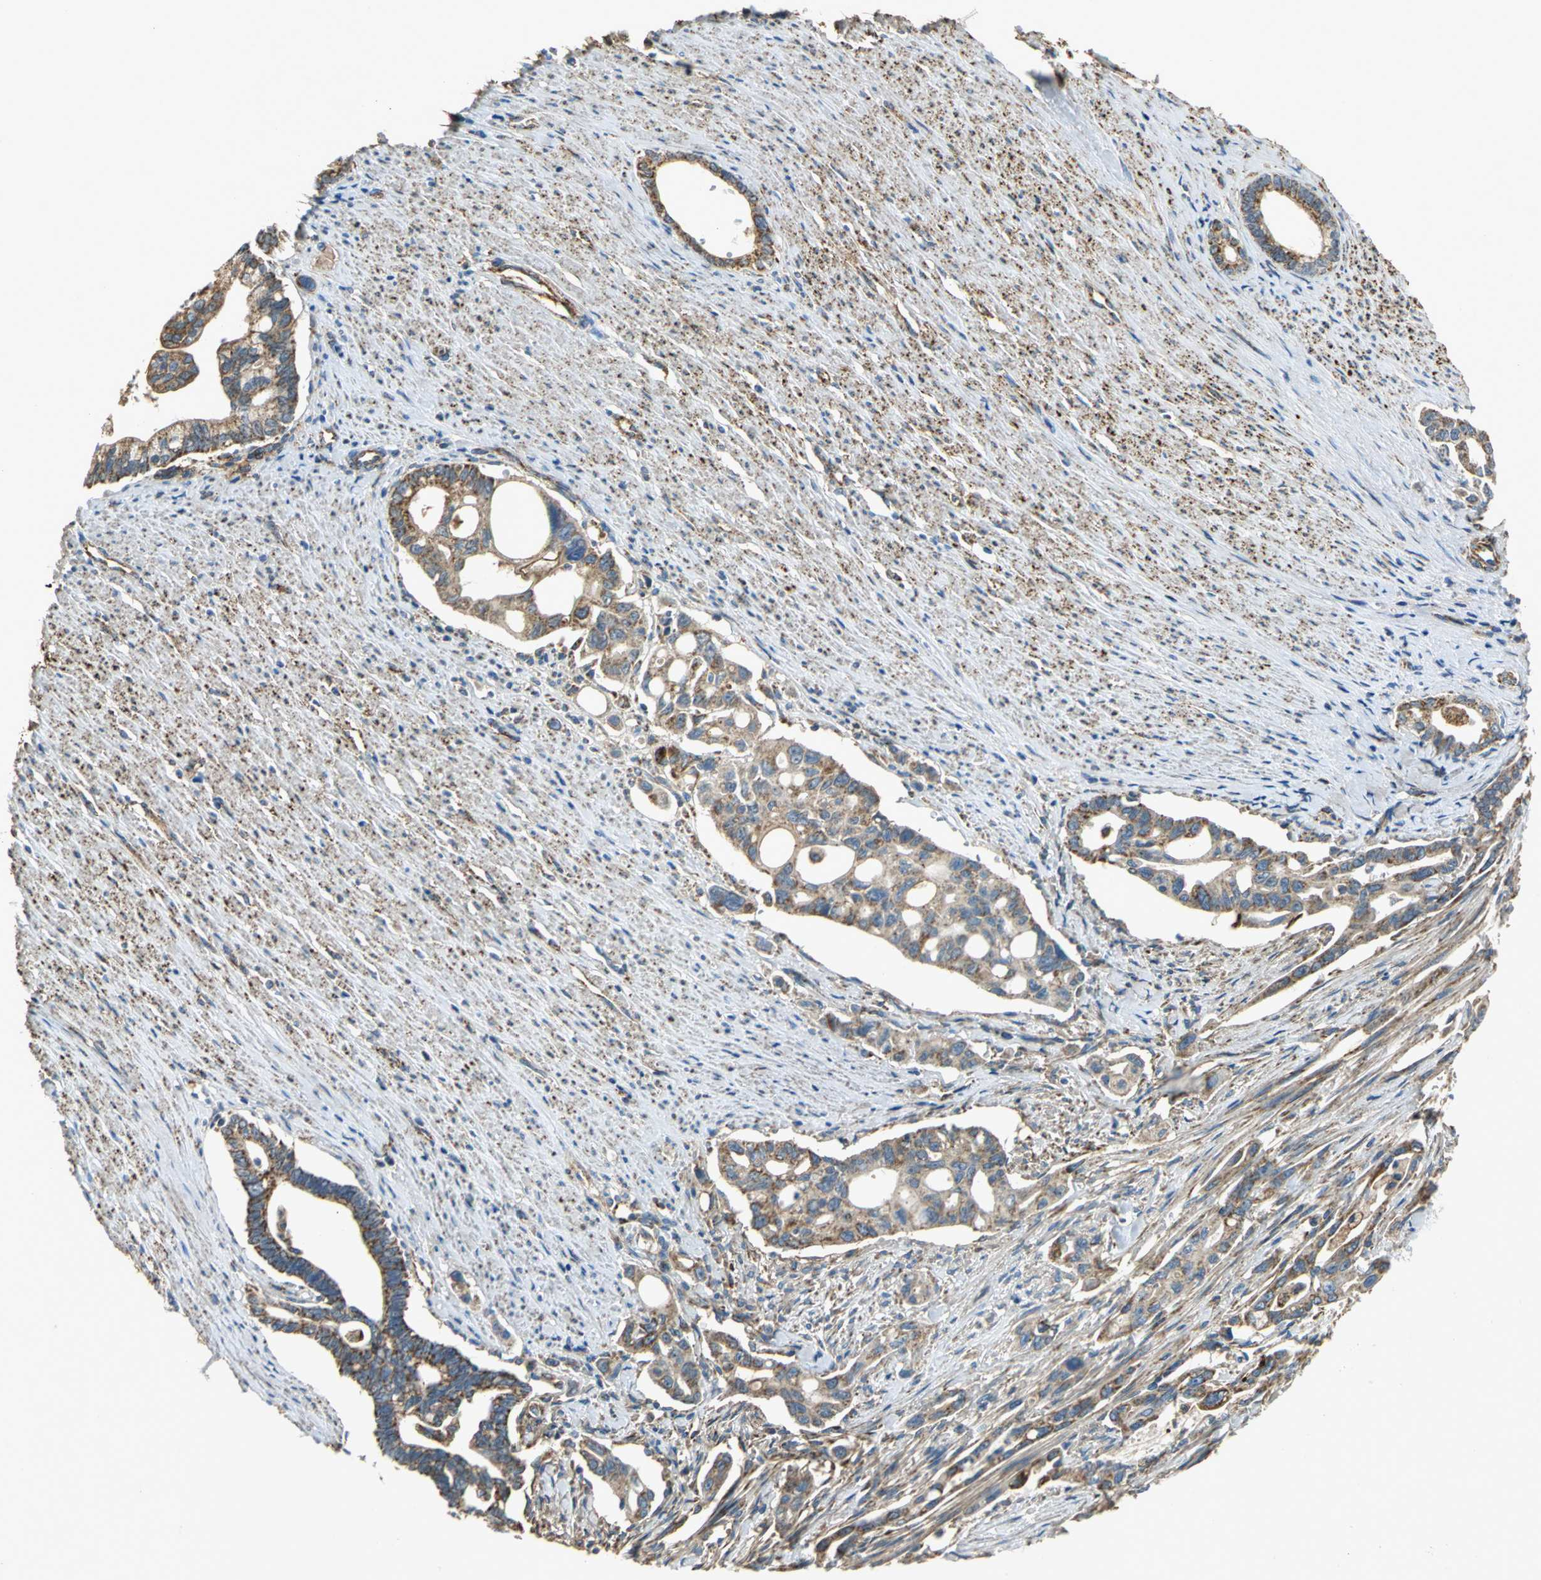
{"staining": {"intensity": "strong", "quantity": ">75%", "location": "cytoplasmic/membranous"}, "tissue": "pancreatic cancer", "cell_type": "Tumor cells", "image_type": "cancer", "snomed": [{"axis": "morphology", "description": "Normal tissue, NOS"}, {"axis": "topography", "description": "Pancreas"}], "caption": "Protein staining of pancreatic cancer tissue demonstrates strong cytoplasmic/membranous staining in approximately >75% of tumor cells. (IHC, brightfield microscopy, high magnification).", "gene": "NDUFB5", "patient": {"sex": "male", "age": 42}}